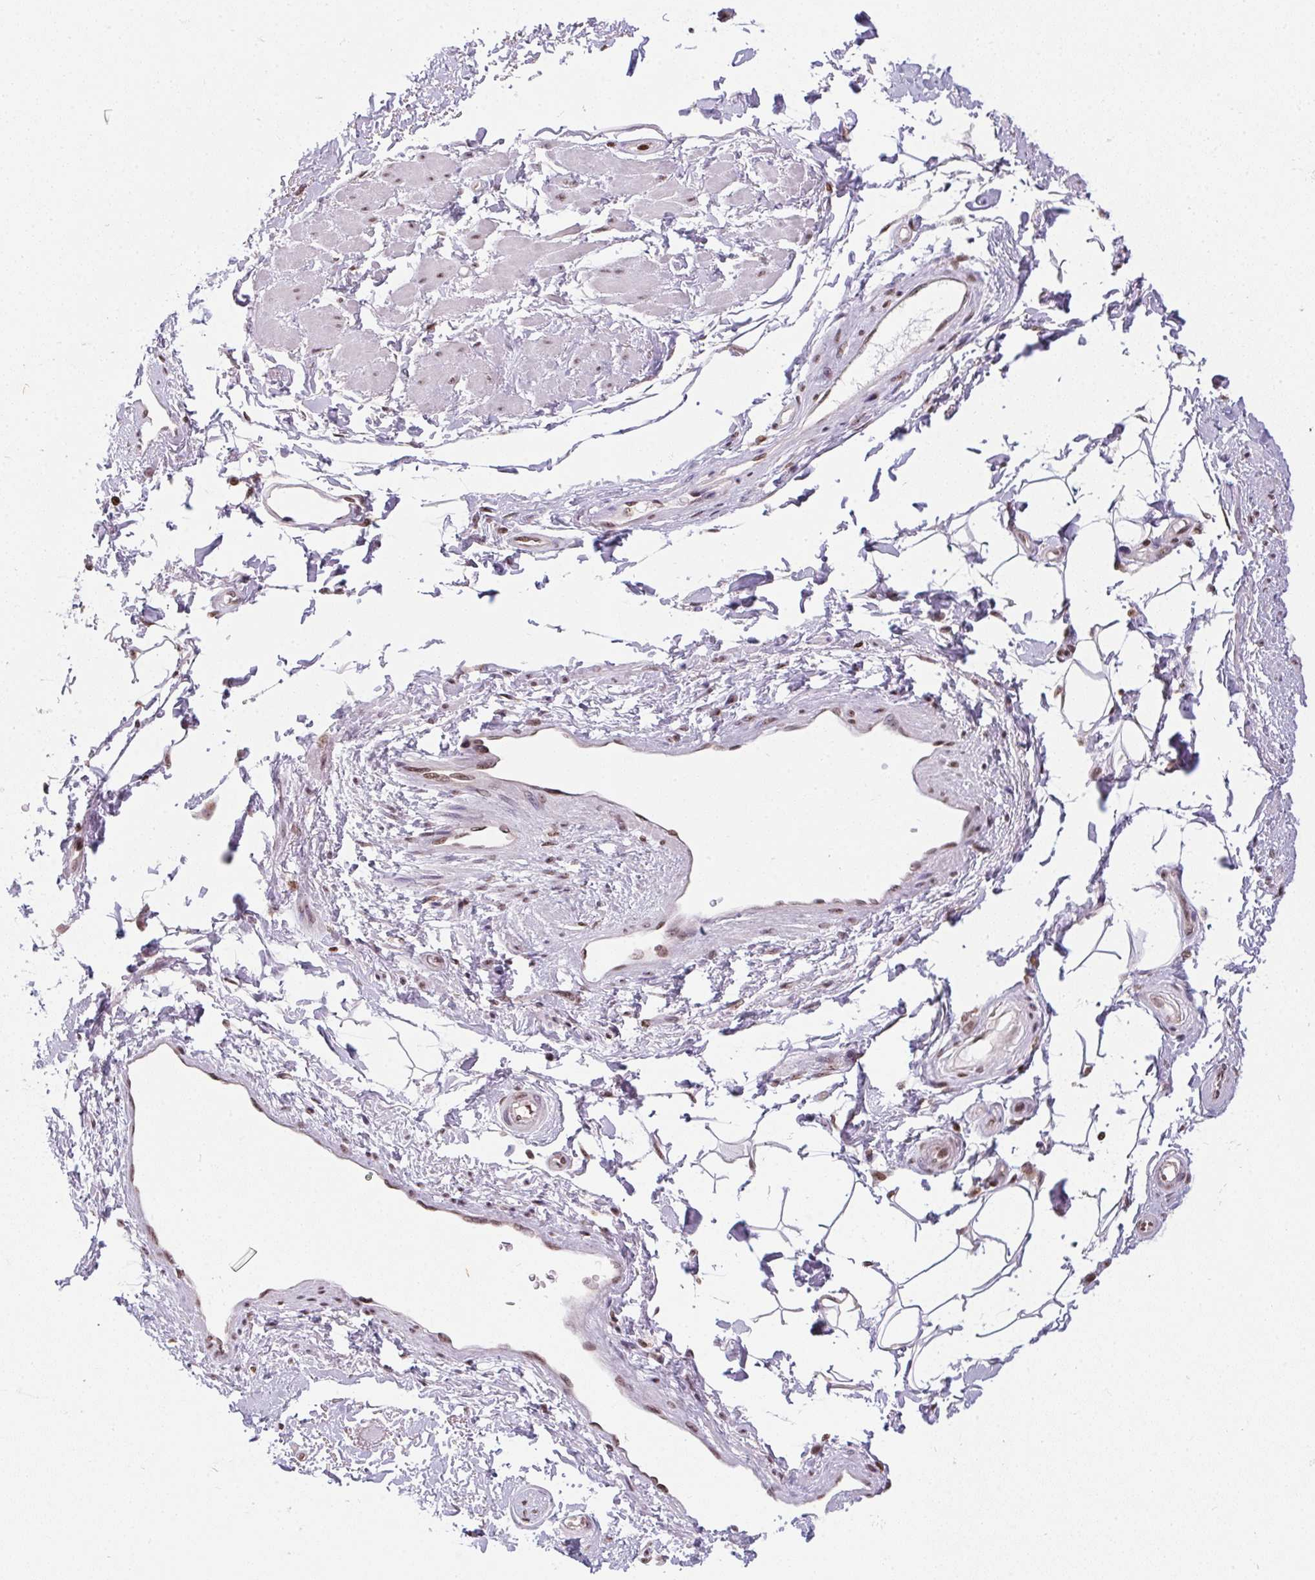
{"staining": {"intensity": "moderate", "quantity": "<25%", "location": "nuclear"}, "tissue": "adipose tissue", "cell_type": "Adipocytes", "image_type": "normal", "snomed": [{"axis": "morphology", "description": "Normal tissue, NOS"}, {"axis": "topography", "description": "Anal"}, {"axis": "topography", "description": "Peripheral nerve tissue"}], "caption": "Normal adipose tissue was stained to show a protein in brown. There is low levels of moderate nuclear staining in approximately <25% of adipocytes. (brown staining indicates protein expression, while blue staining denotes nuclei).", "gene": "RNF181", "patient": {"sex": "male", "age": 51}}